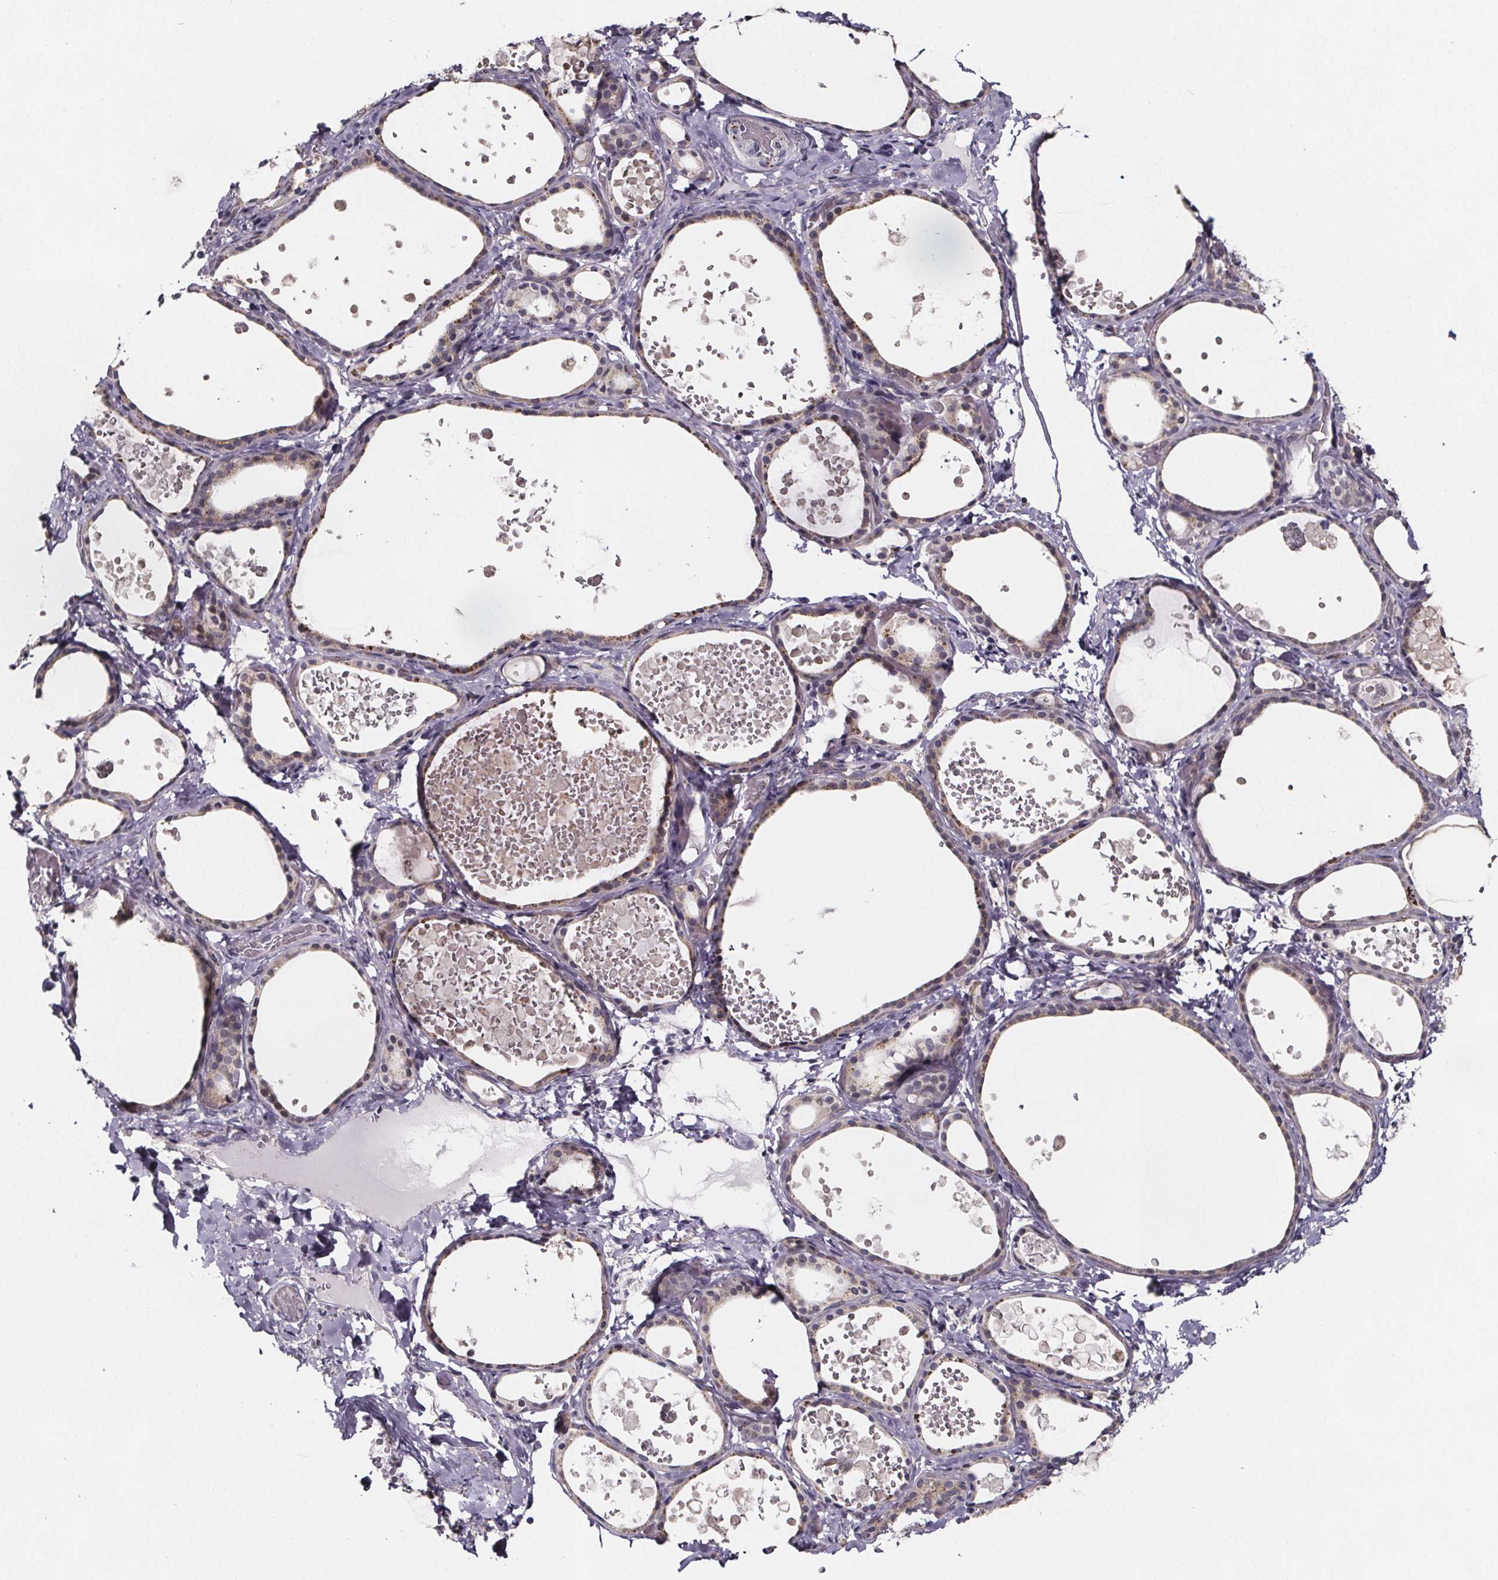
{"staining": {"intensity": "moderate", "quantity": "<25%", "location": "cytoplasmic/membranous"}, "tissue": "thyroid gland", "cell_type": "Glandular cells", "image_type": "normal", "snomed": [{"axis": "morphology", "description": "Normal tissue, NOS"}, {"axis": "topography", "description": "Thyroid gland"}], "caption": "Immunohistochemistry of benign thyroid gland shows low levels of moderate cytoplasmic/membranous staining in about <25% of glandular cells.", "gene": "NDST1", "patient": {"sex": "female", "age": 56}}